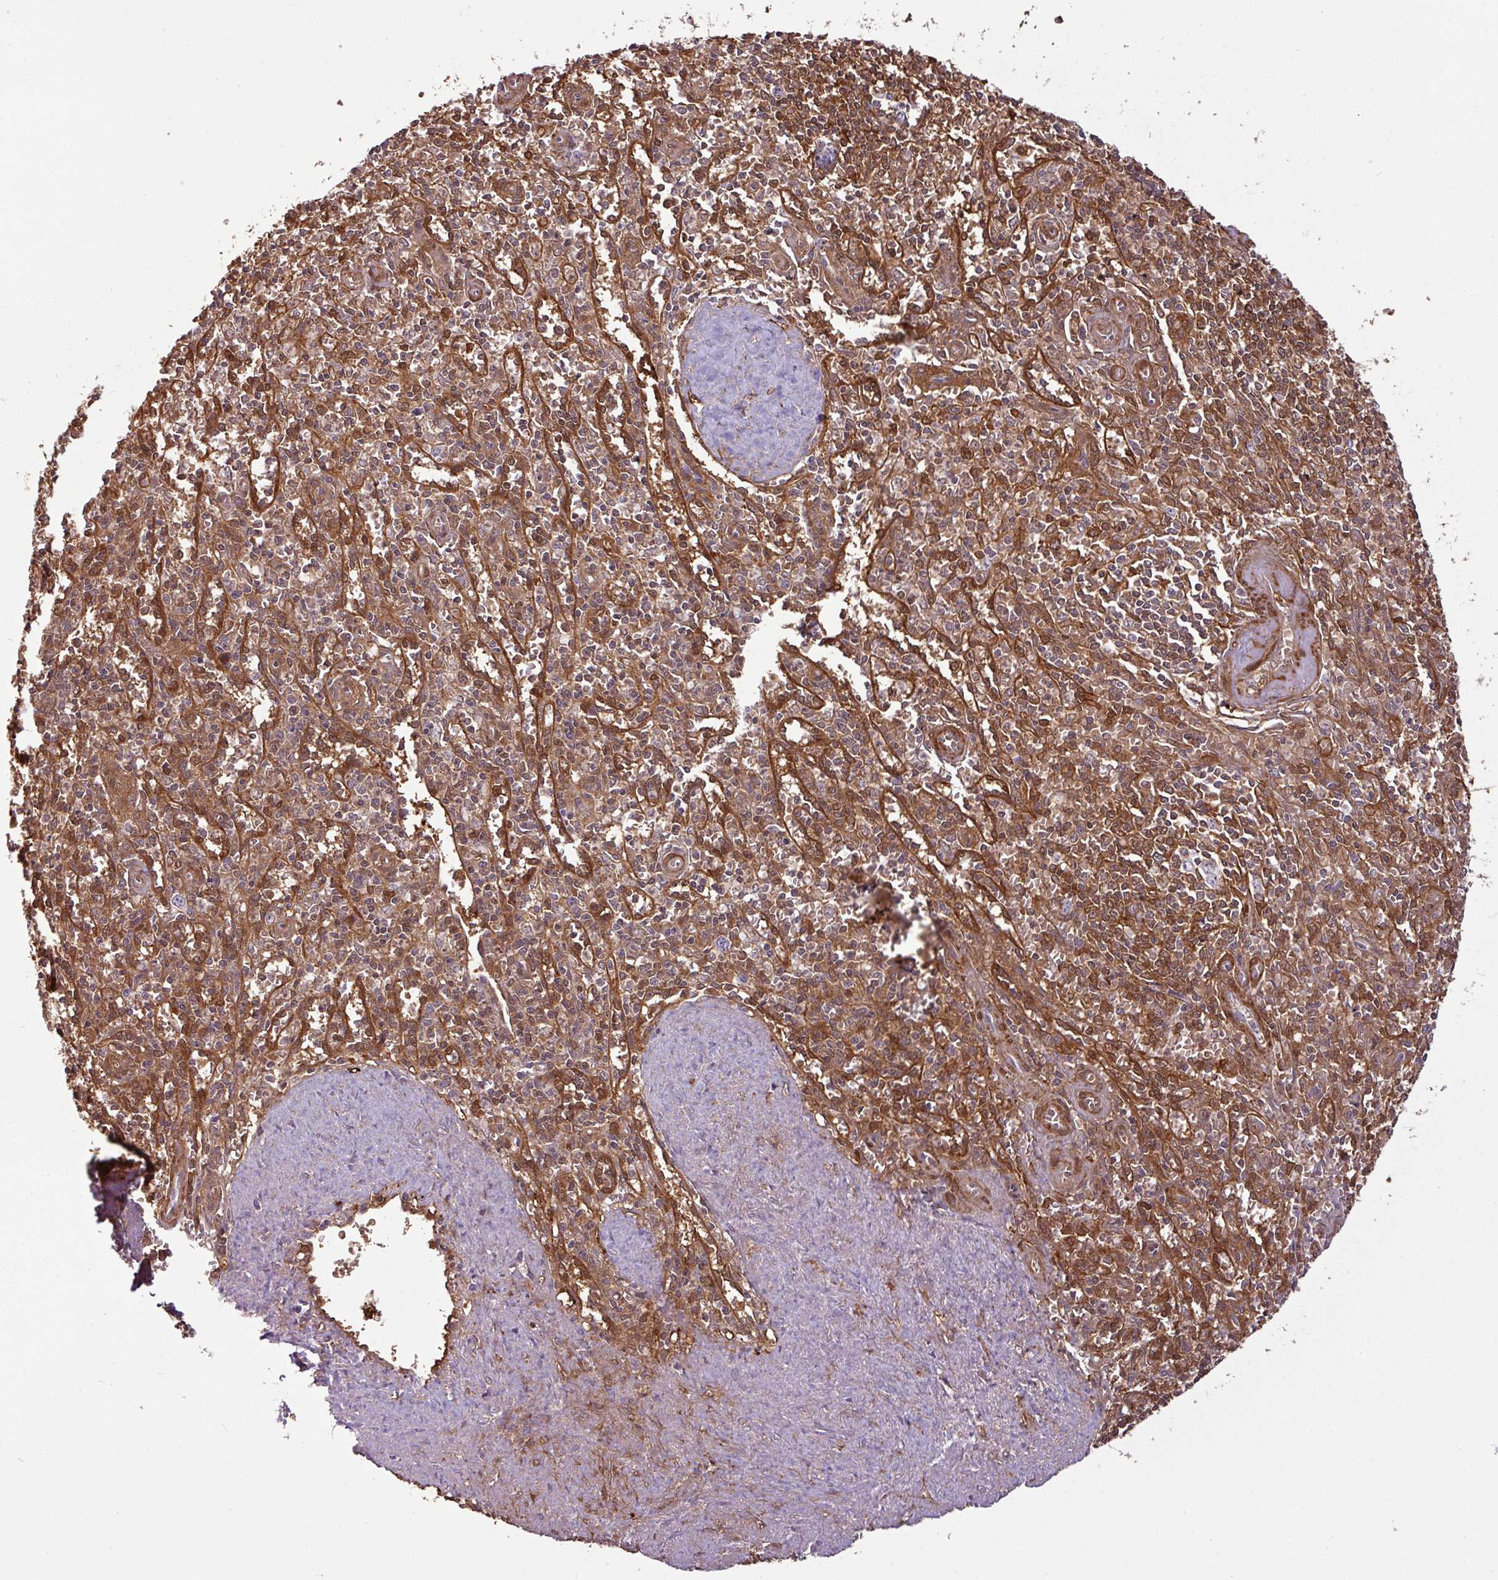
{"staining": {"intensity": "strong", "quantity": ">75%", "location": "cytoplasmic/membranous"}, "tissue": "spleen", "cell_type": "Cells in red pulp", "image_type": "normal", "snomed": [{"axis": "morphology", "description": "Normal tissue, NOS"}, {"axis": "topography", "description": "Spleen"}], "caption": "High-power microscopy captured an immunohistochemistry image of benign spleen, revealing strong cytoplasmic/membranous positivity in about >75% of cells in red pulp.", "gene": "SH3BGRL", "patient": {"sex": "female", "age": 70}}